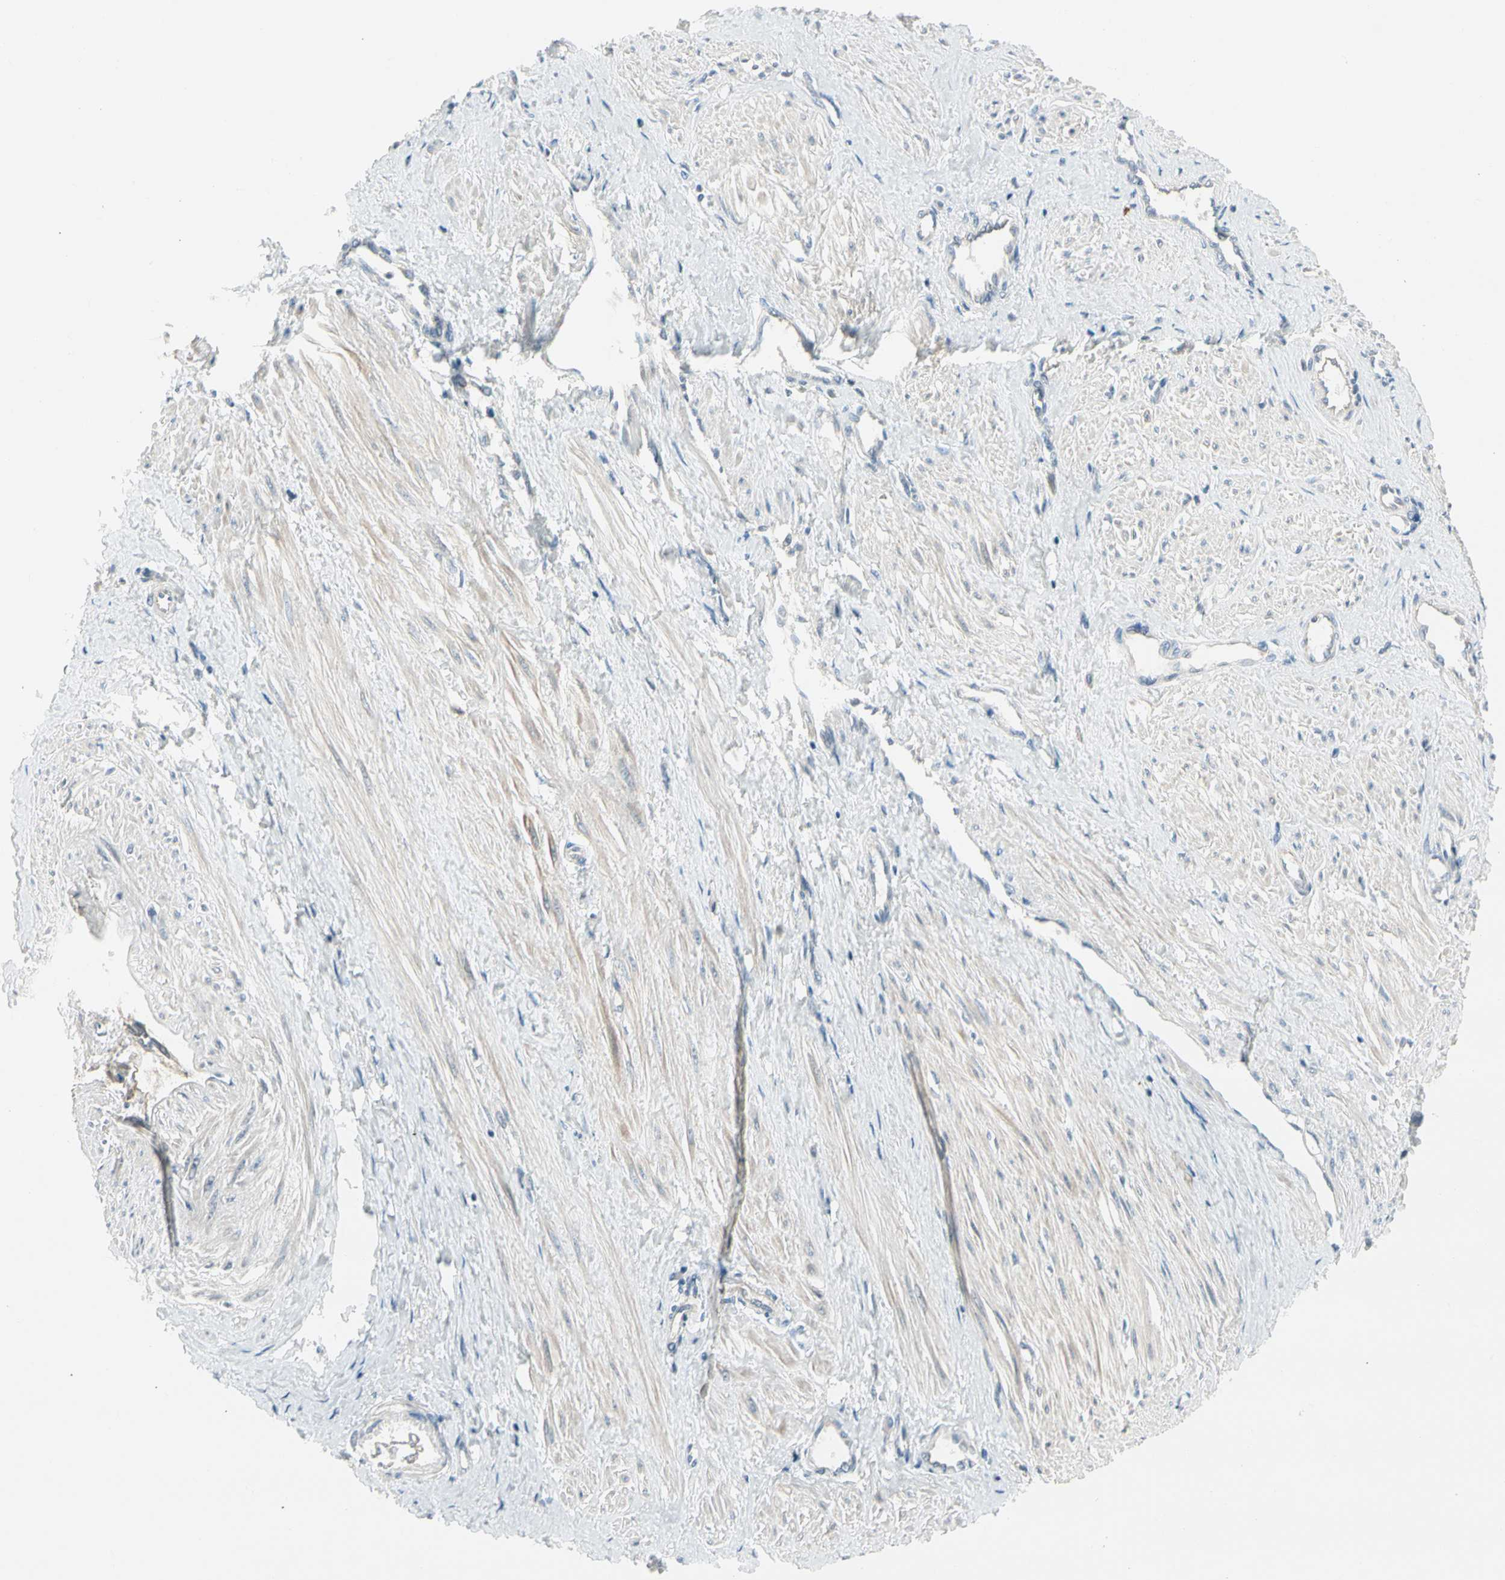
{"staining": {"intensity": "weak", "quantity": "25%-75%", "location": "cytoplasmic/membranous"}, "tissue": "smooth muscle", "cell_type": "Smooth muscle cells", "image_type": "normal", "snomed": [{"axis": "morphology", "description": "Normal tissue, NOS"}, {"axis": "topography", "description": "Smooth muscle"}, {"axis": "topography", "description": "Uterus"}], "caption": "Smooth muscle stained with IHC exhibits weak cytoplasmic/membranous expression in about 25%-75% of smooth muscle cells.", "gene": "PANK2", "patient": {"sex": "female", "age": 39}}